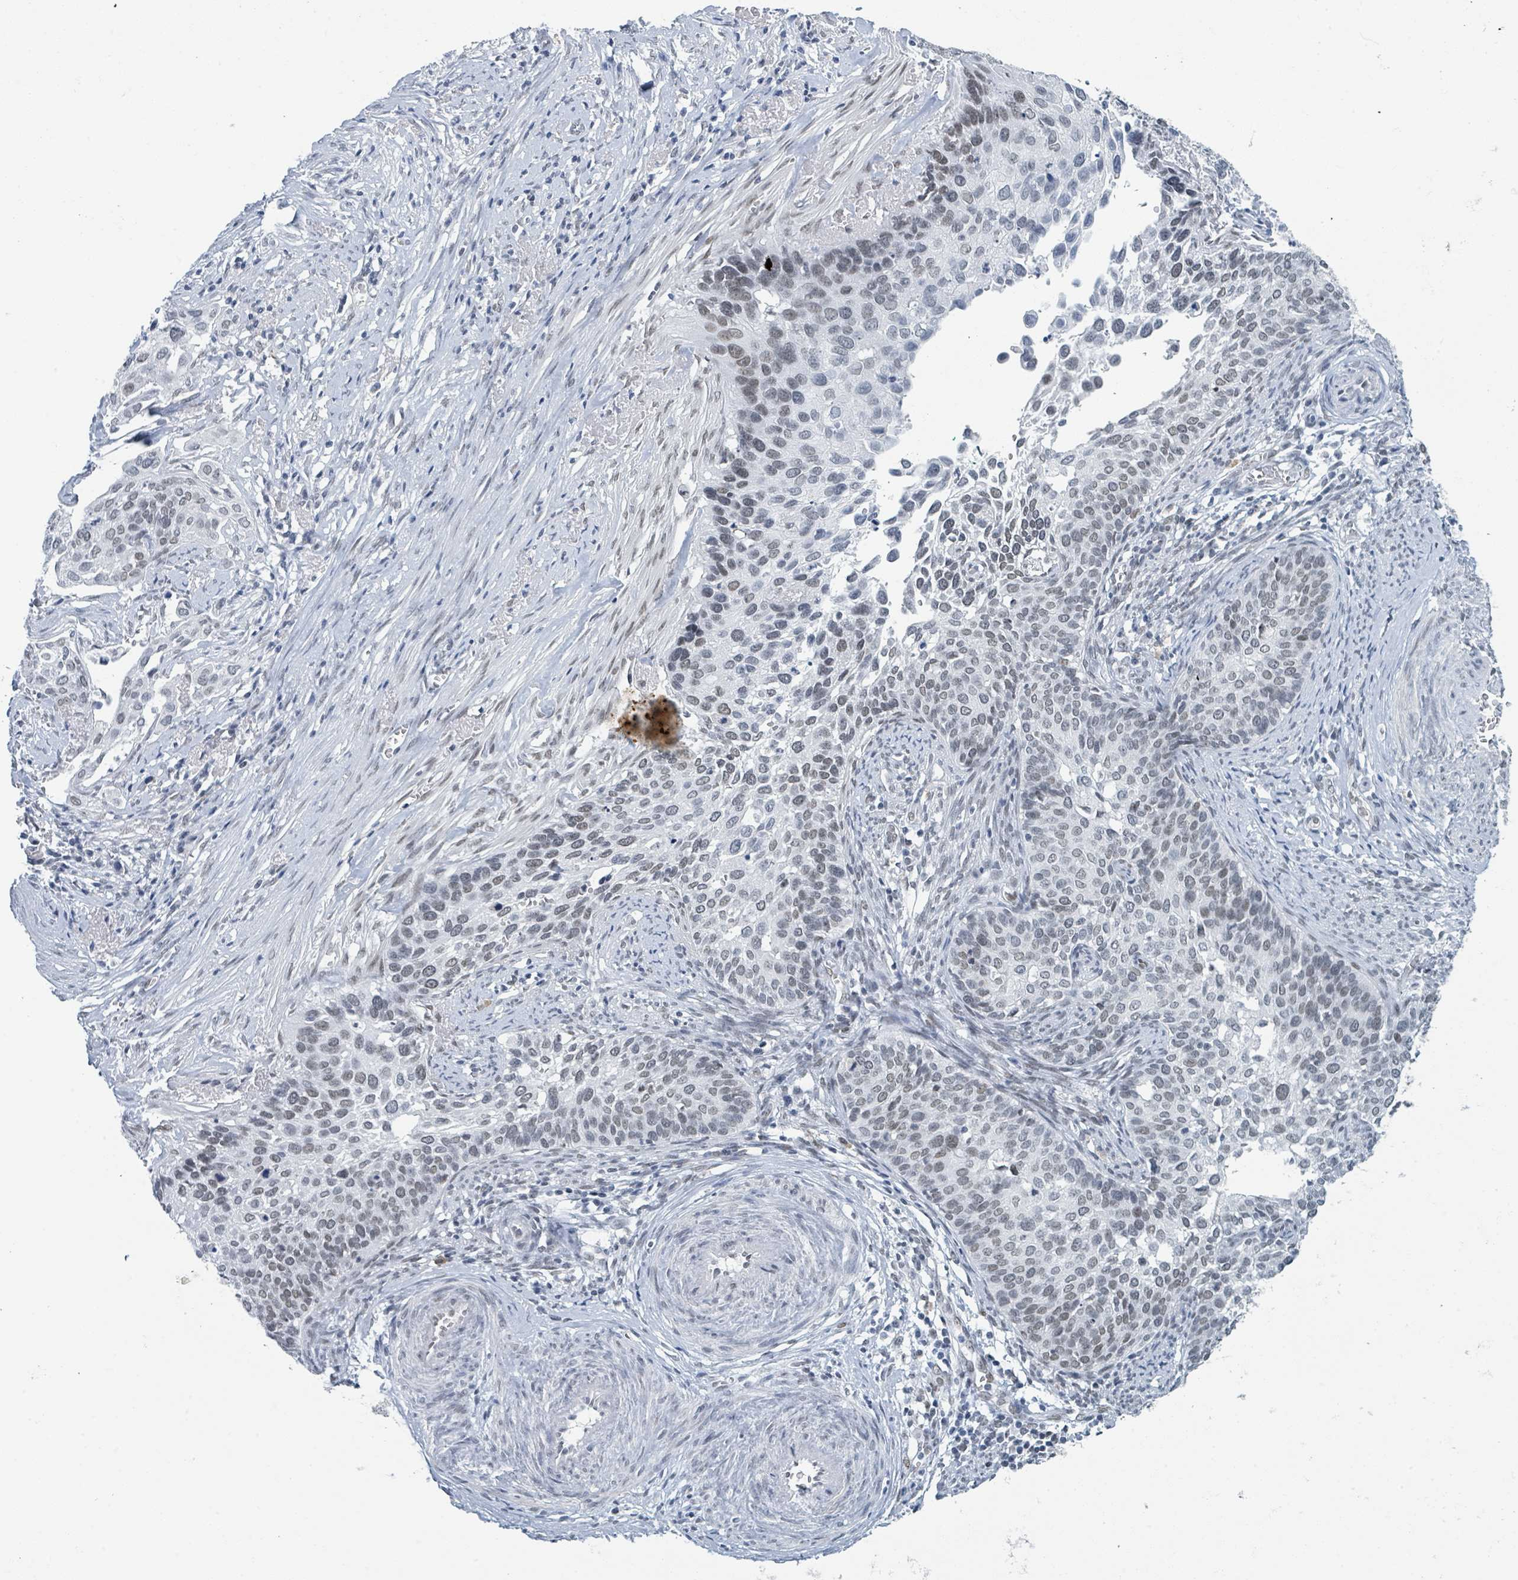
{"staining": {"intensity": "weak", "quantity": "25%-75%", "location": "nuclear"}, "tissue": "cervical cancer", "cell_type": "Tumor cells", "image_type": "cancer", "snomed": [{"axis": "morphology", "description": "Squamous cell carcinoma, NOS"}, {"axis": "topography", "description": "Cervix"}], "caption": "A histopathology image of cervical cancer (squamous cell carcinoma) stained for a protein displays weak nuclear brown staining in tumor cells.", "gene": "EHMT2", "patient": {"sex": "female", "age": 44}}